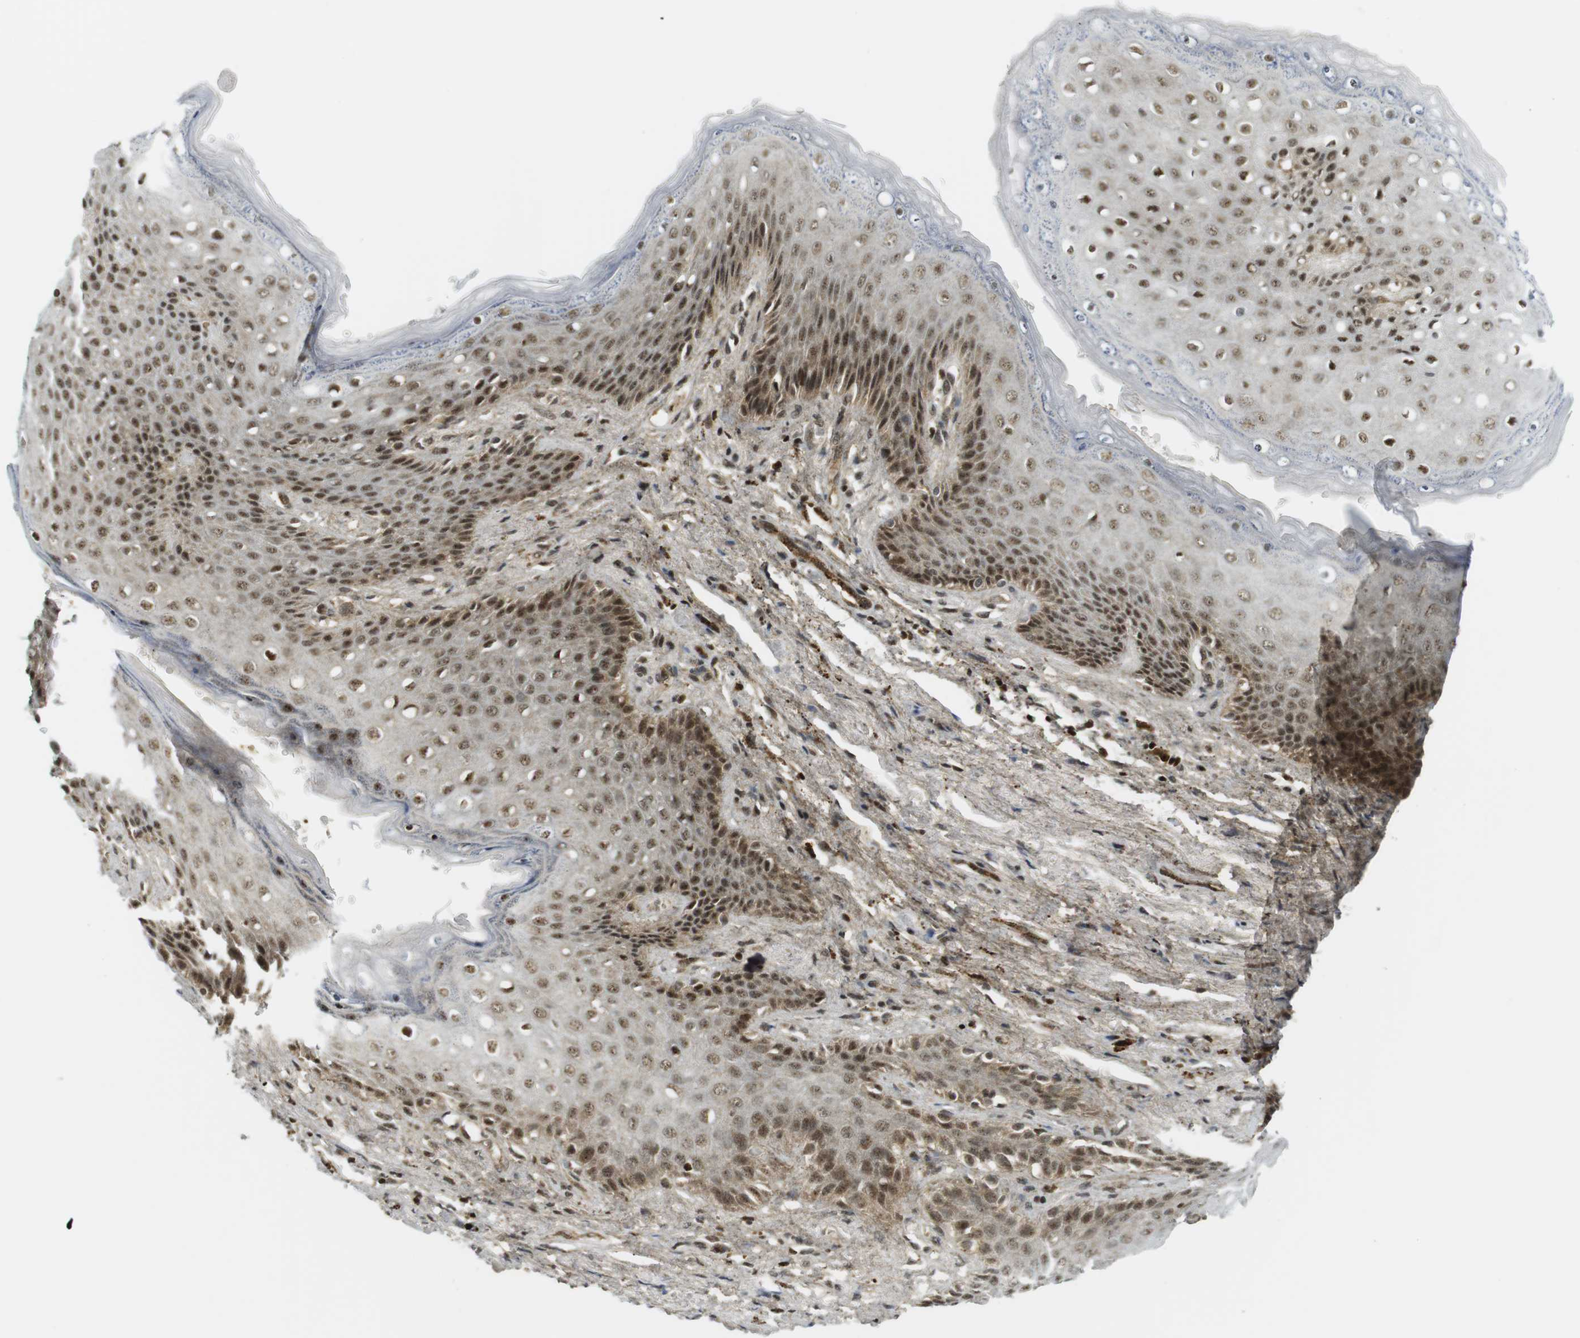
{"staining": {"intensity": "moderate", "quantity": "25%-75%", "location": "cytoplasmic/membranous,nuclear"}, "tissue": "skin", "cell_type": "Epidermal cells", "image_type": "normal", "snomed": [{"axis": "morphology", "description": "Normal tissue, NOS"}, {"axis": "topography", "description": "Anal"}], "caption": "Immunohistochemistry (IHC) photomicrograph of unremarkable human skin stained for a protein (brown), which shows medium levels of moderate cytoplasmic/membranous,nuclear expression in about 25%-75% of epidermal cells.", "gene": "PPP1R13B", "patient": {"sex": "female", "age": 46}}